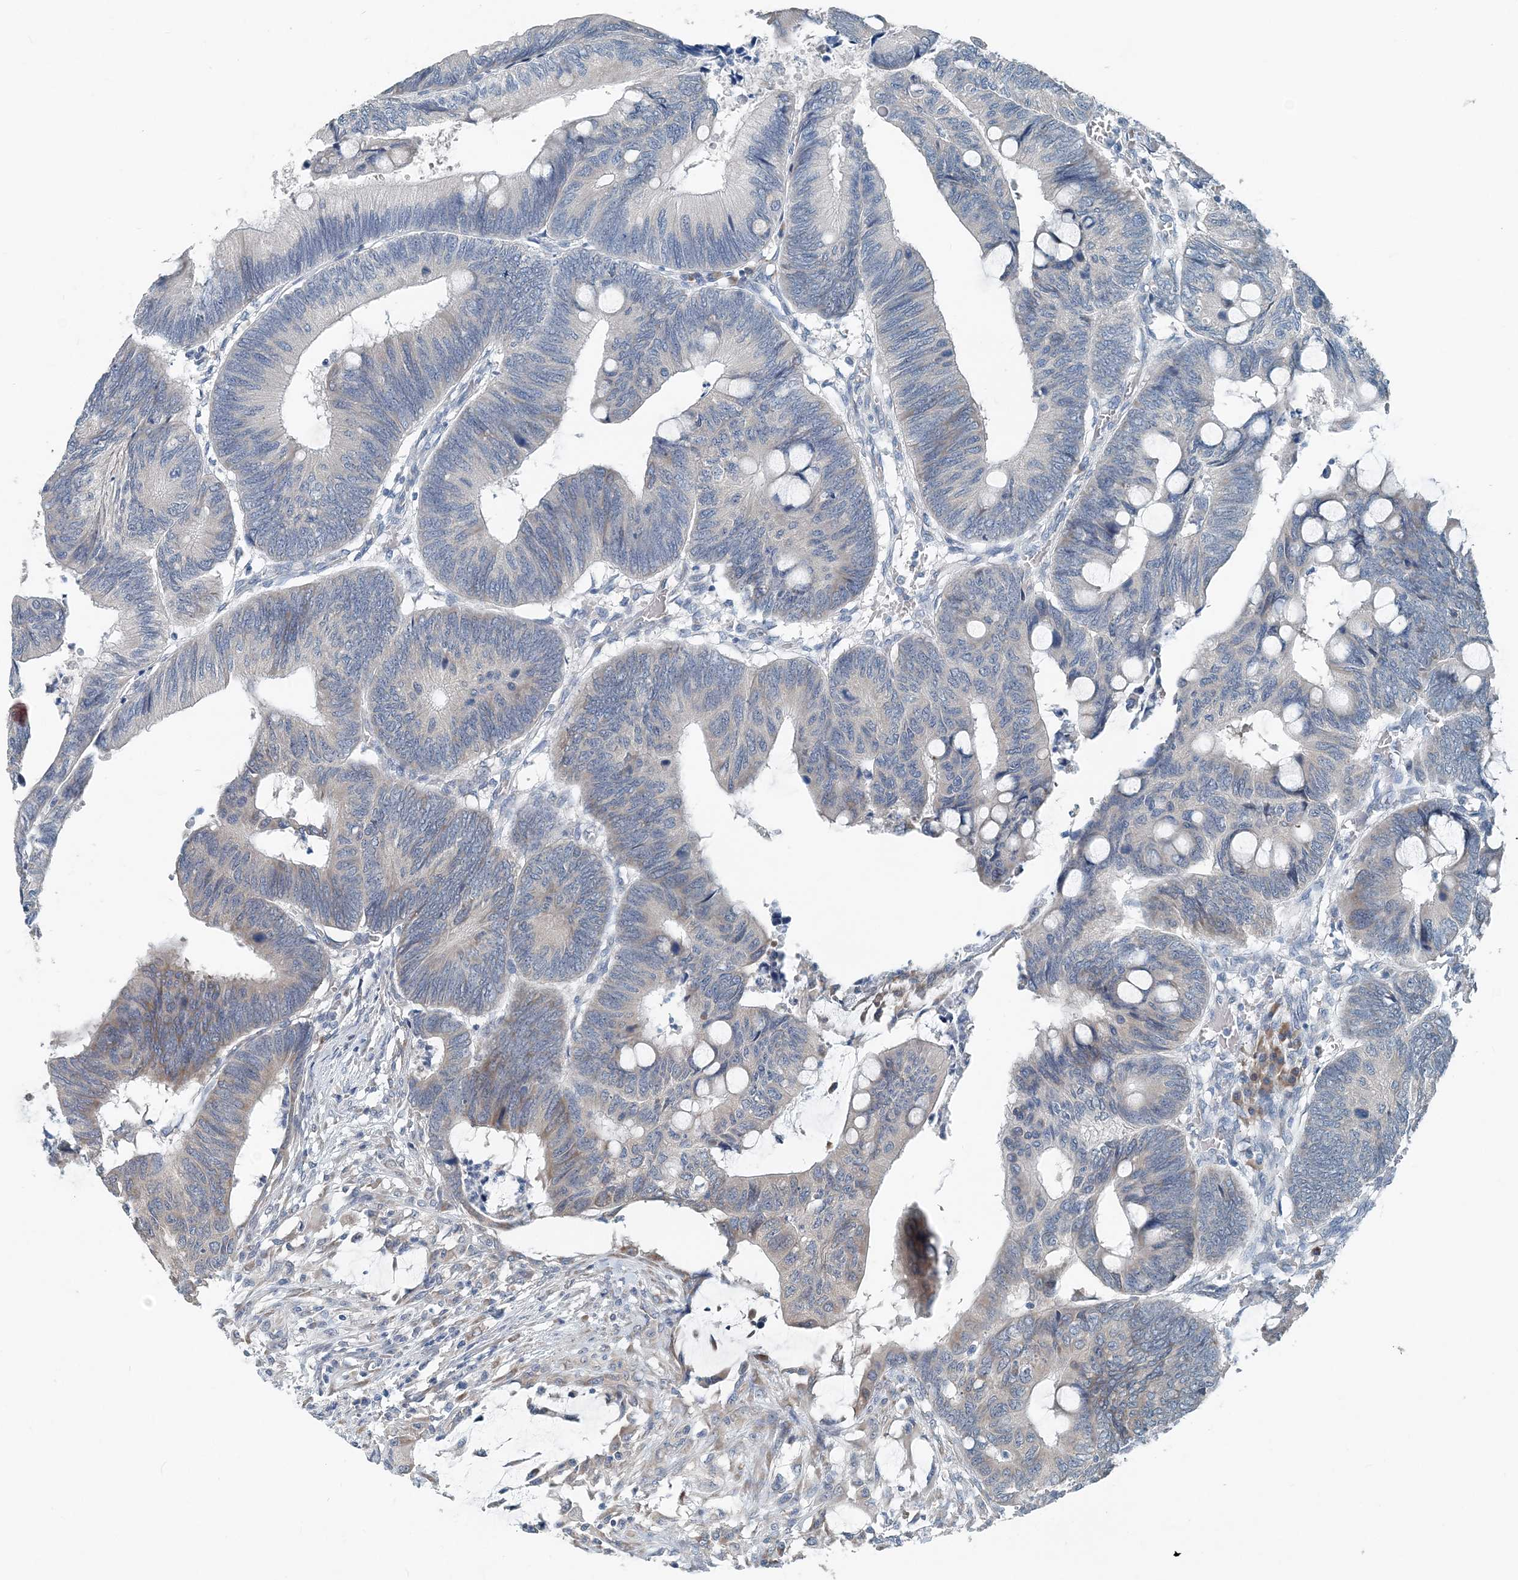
{"staining": {"intensity": "weak", "quantity": "<25%", "location": "cytoplasmic/membranous"}, "tissue": "colorectal cancer", "cell_type": "Tumor cells", "image_type": "cancer", "snomed": [{"axis": "morphology", "description": "Normal tissue, NOS"}, {"axis": "morphology", "description": "Adenocarcinoma, NOS"}, {"axis": "topography", "description": "Rectum"}, {"axis": "topography", "description": "Peripheral nerve tissue"}], "caption": "Tumor cells are negative for brown protein staining in colorectal cancer. (Brightfield microscopy of DAB immunohistochemistry at high magnification).", "gene": "EEF1A2", "patient": {"sex": "male", "age": 92}}